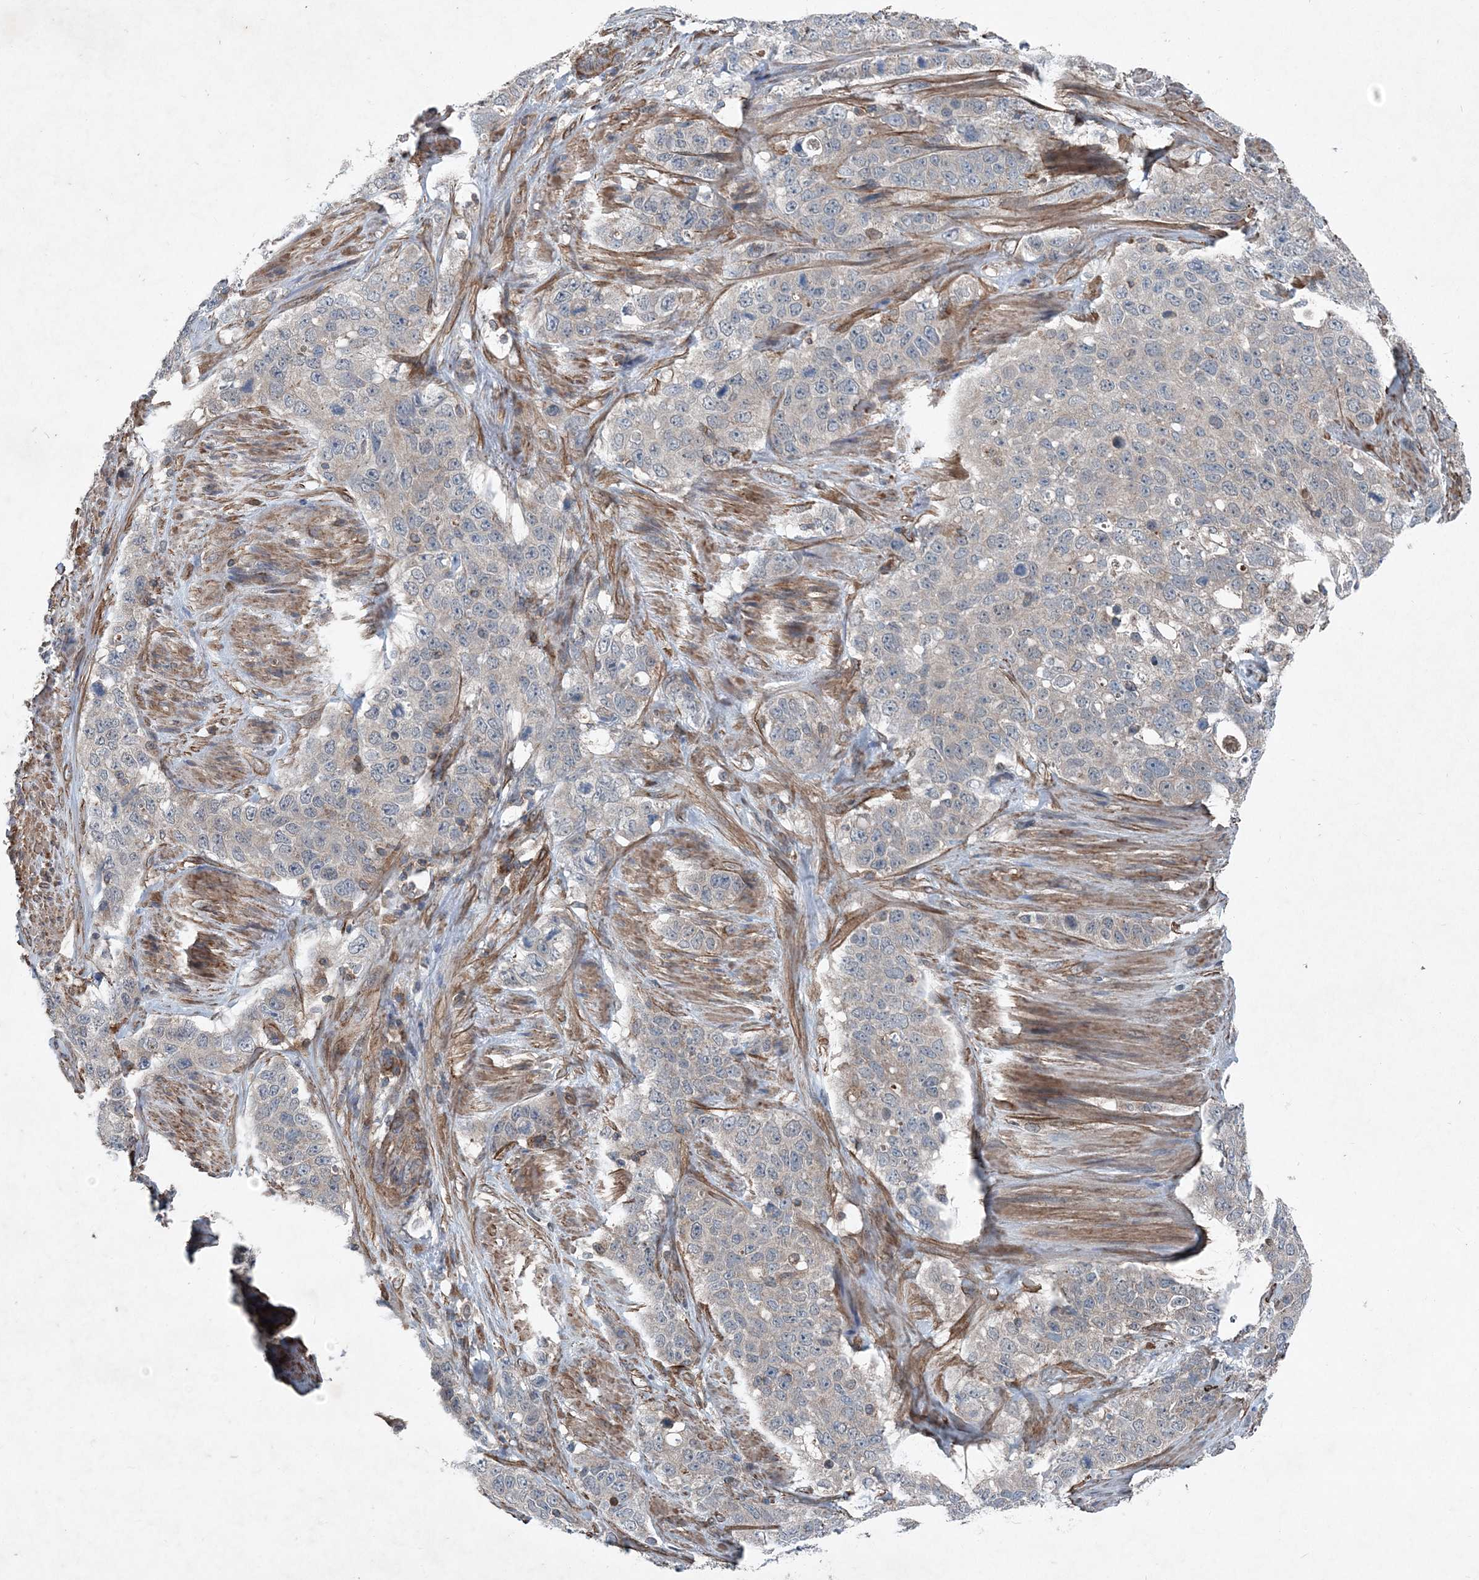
{"staining": {"intensity": "negative", "quantity": "none", "location": "none"}, "tissue": "stomach cancer", "cell_type": "Tumor cells", "image_type": "cancer", "snomed": [{"axis": "morphology", "description": "Adenocarcinoma, NOS"}, {"axis": "topography", "description": "Stomach"}], "caption": "Immunohistochemistry (IHC) micrograph of stomach cancer stained for a protein (brown), which exhibits no staining in tumor cells.", "gene": "NDUFA2", "patient": {"sex": "male", "age": 48}}